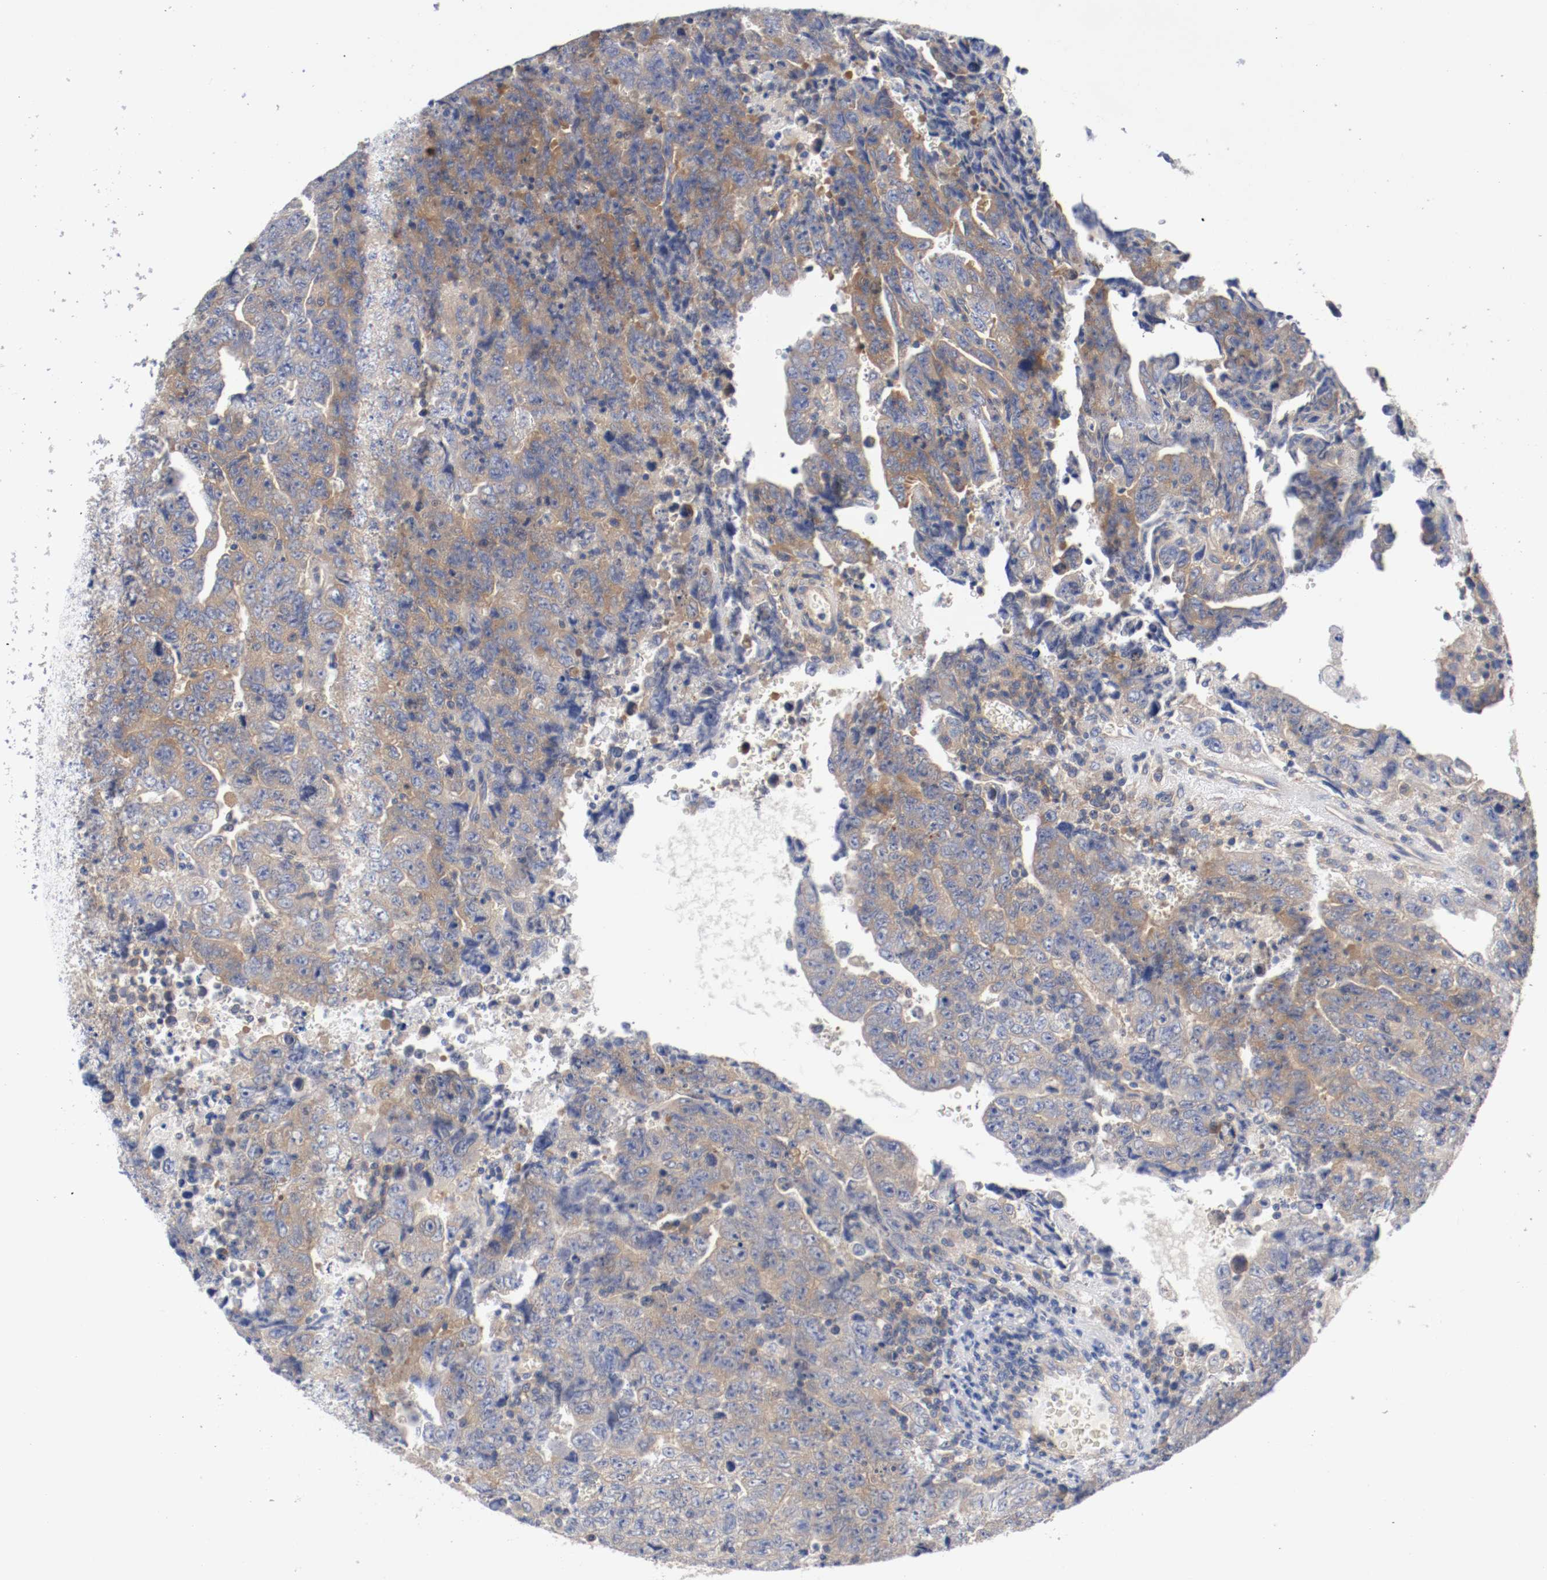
{"staining": {"intensity": "moderate", "quantity": ">75%", "location": "cytoplasmic/membranous"}, "tissue": "testis cancer", "cell_type": "Tumor cells", "image_type": "cancer", "snomed": [{"axis": "morphology", "description": "Carcinoma, Embryonal, NOS"}, {"axis": "topography", "description": "Testis"}], "caption": "This image shows IHC staining of human testis cancer, with medium moderate cytoplasmic/membranous staining in about >75% of tumor cells.", "gene": "HGS", "patient": {"sex": "male", "age": 28}}